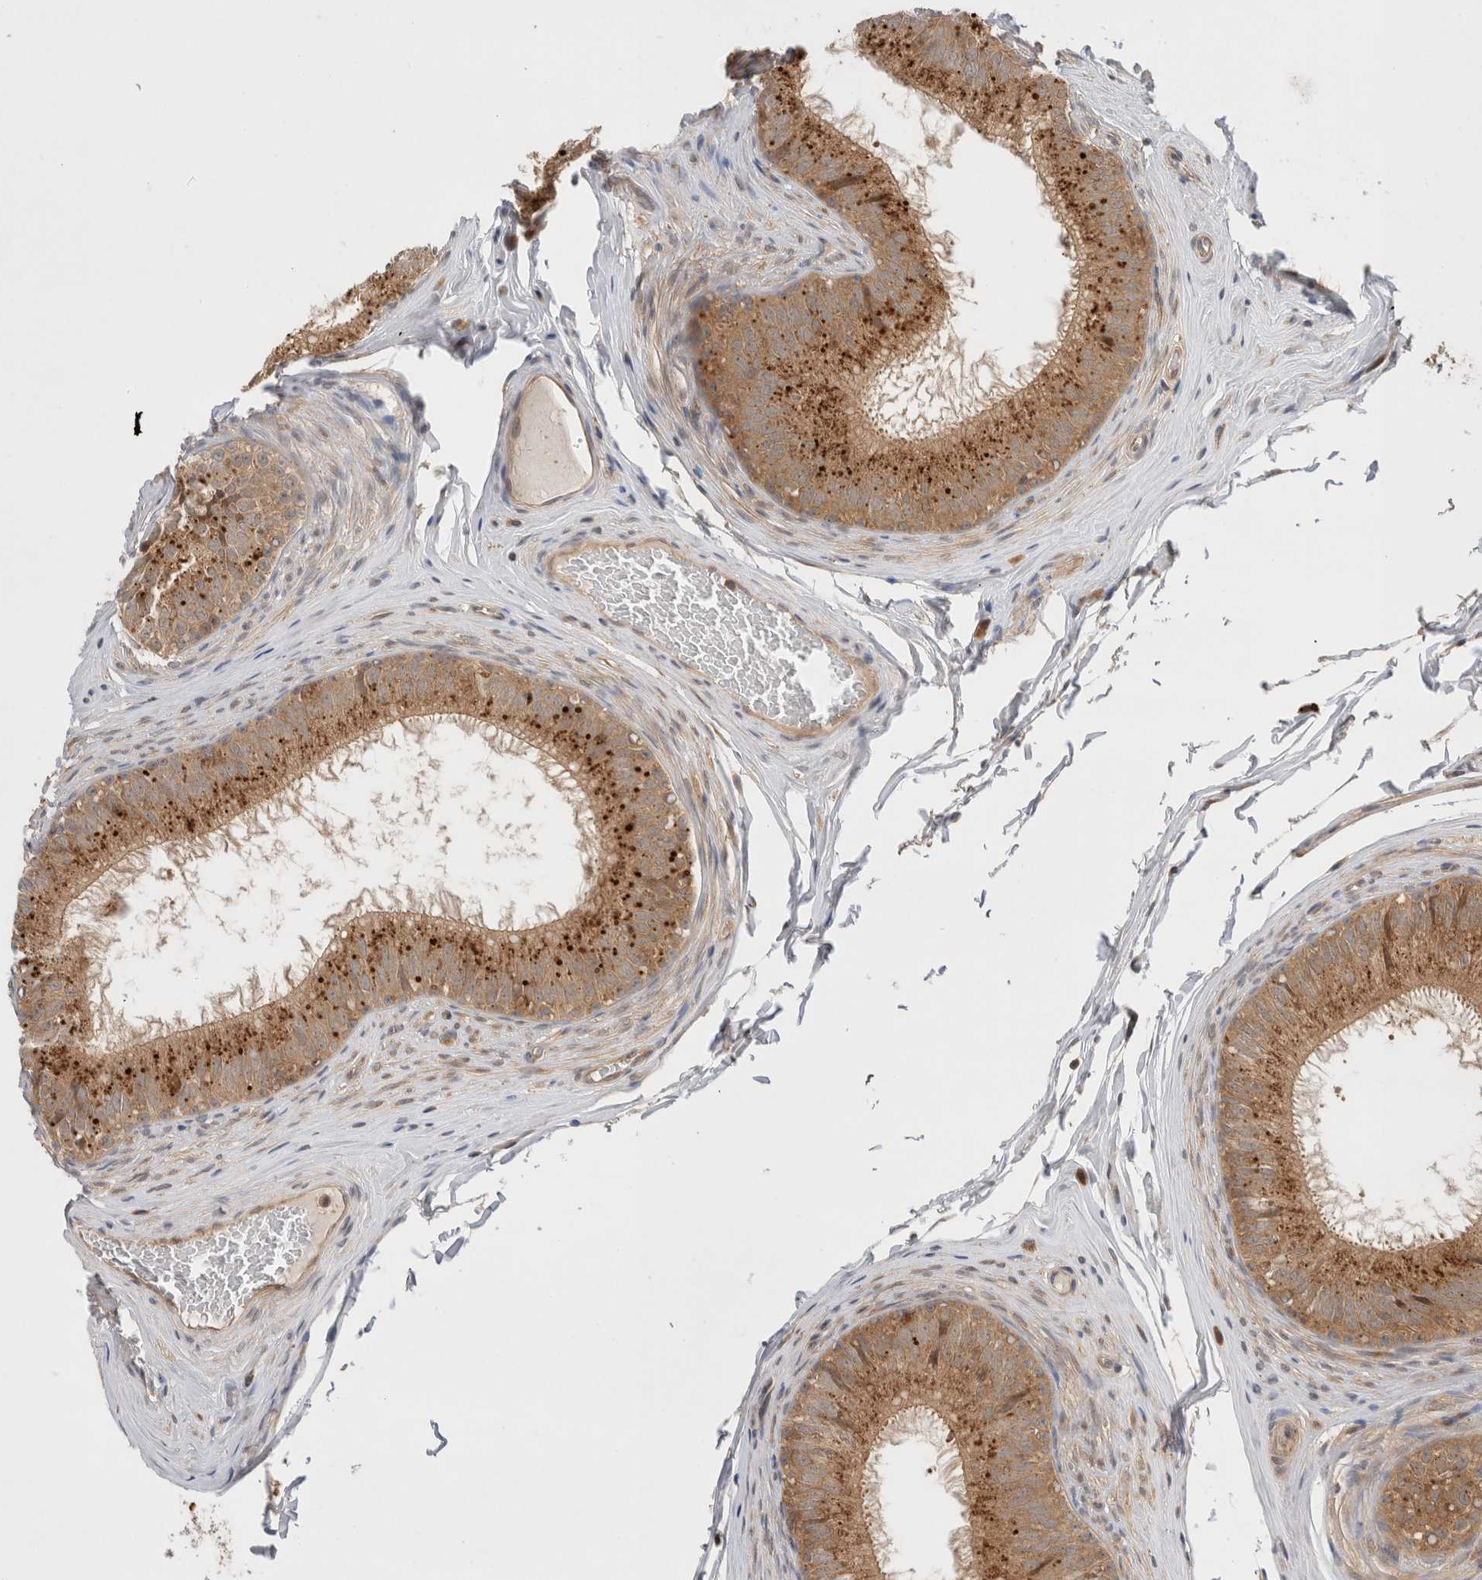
{"staining": {"intensity": "strong", "quantity": ">75%", "location": "cytoplasmic/membranous"}, "tissue": "epididymis", "cell_type": "Glandular cells", "image_type": "normal", "snomed": [{"axis": "morphology", "description": "Normal tissue, NOS"}, {"axis": "topography", "description": "Epididymis"}], "caption": "A high amount of strong cytoplasmic/membranous staining is appreciated in approximately >75% of glandular cells in unremarkable epididymis.", "gene": "VPS28", "patient": {"sex": "male", "age": 32}}